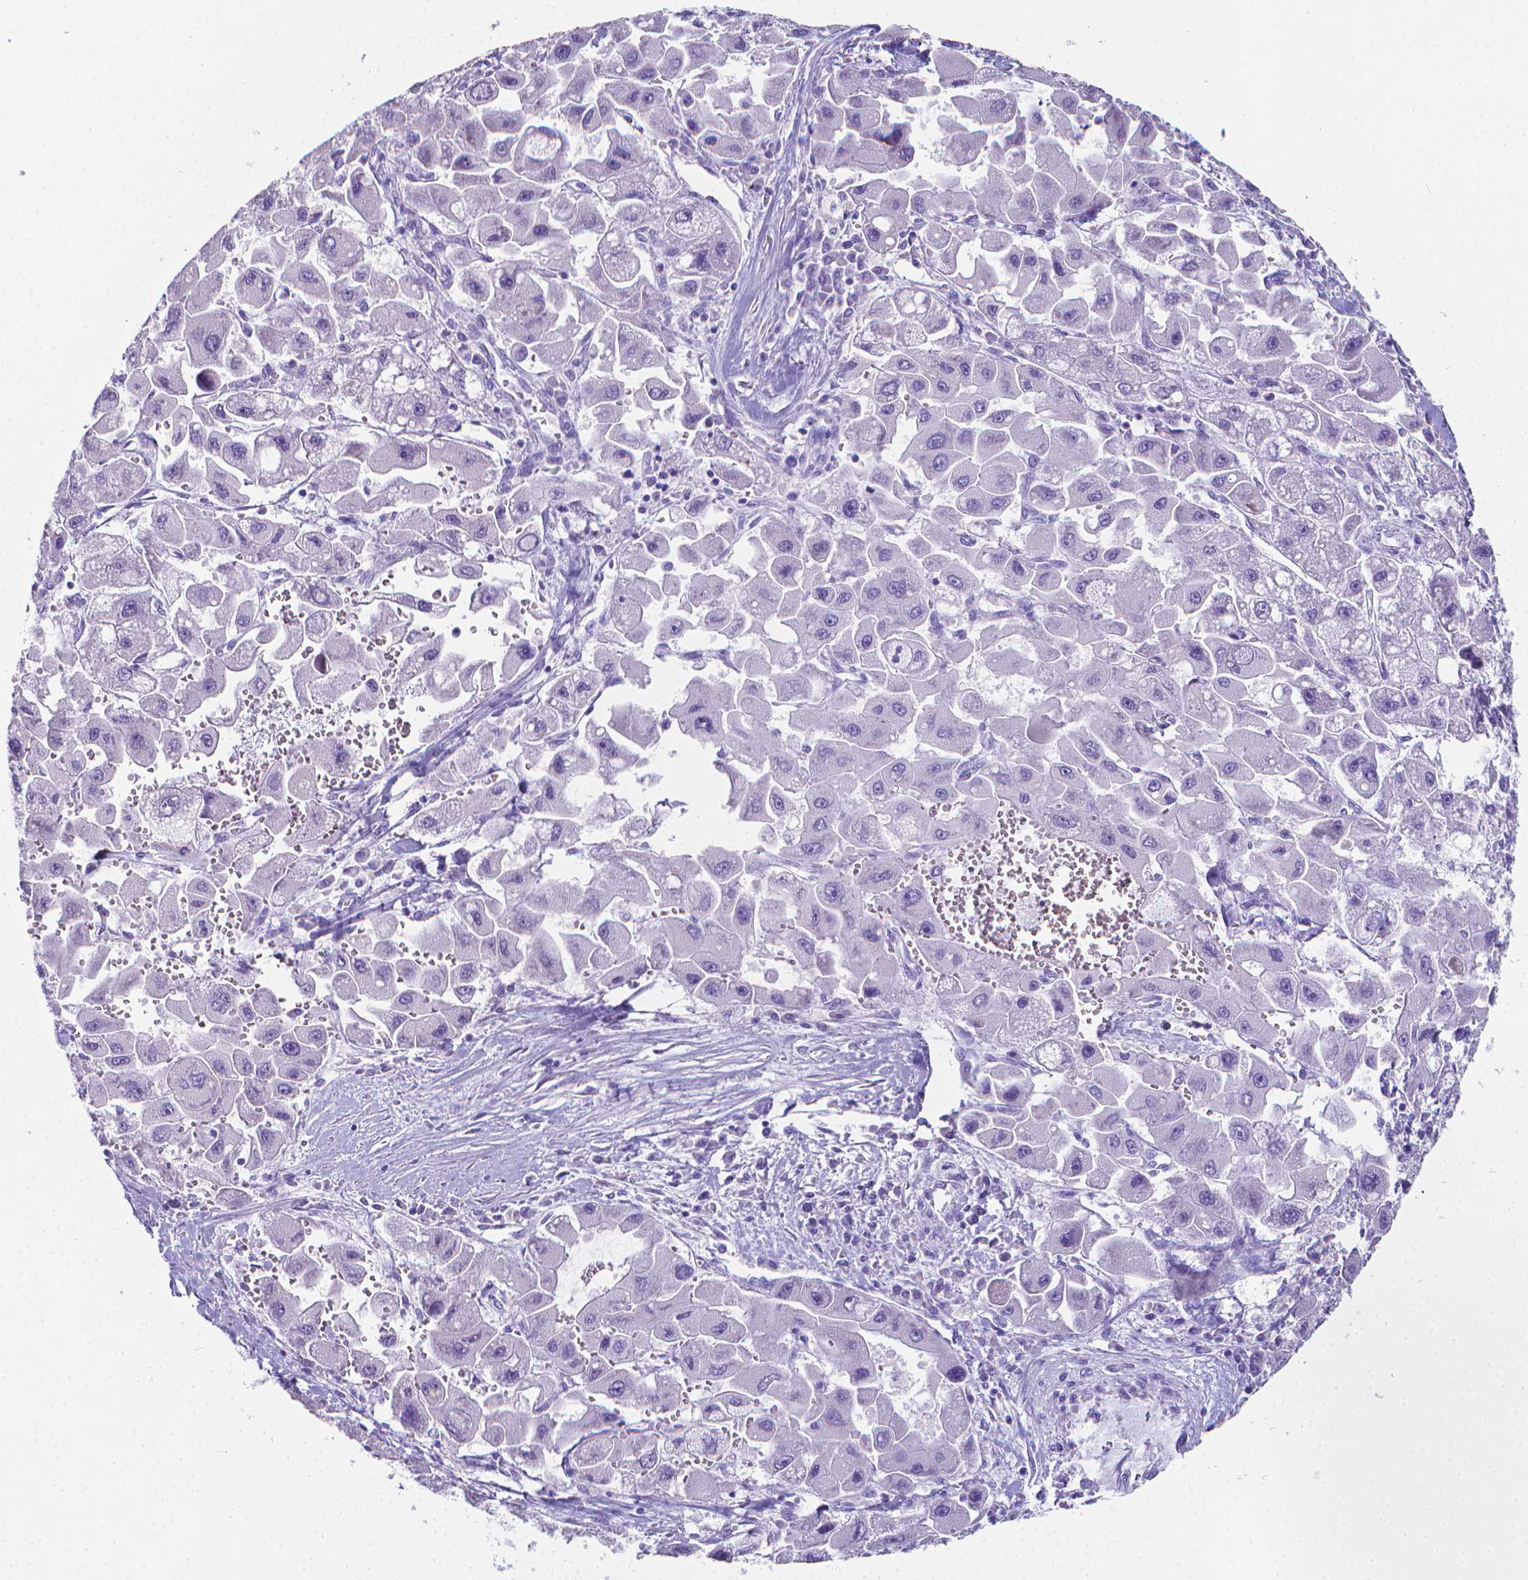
{"staining": {"intensity": "negative", "quantity": "none", "location": "none"}, "tissue": "liver cancer", "cell_type": "Tumor cells", "image_type": "cancer", "snomed": [{"axis": "morphology", "description": "Carcinoma, Hepatocellular, NOS"}, {"axis": "topography", "description": "Liver"}], "caption": "The IHC micrograph has no significant positivity in tumor cells of hepatocellular carcinoma (liver) tissue.", "gene": "LRRC73", "patient": {"sex": "male", "age": 24}}